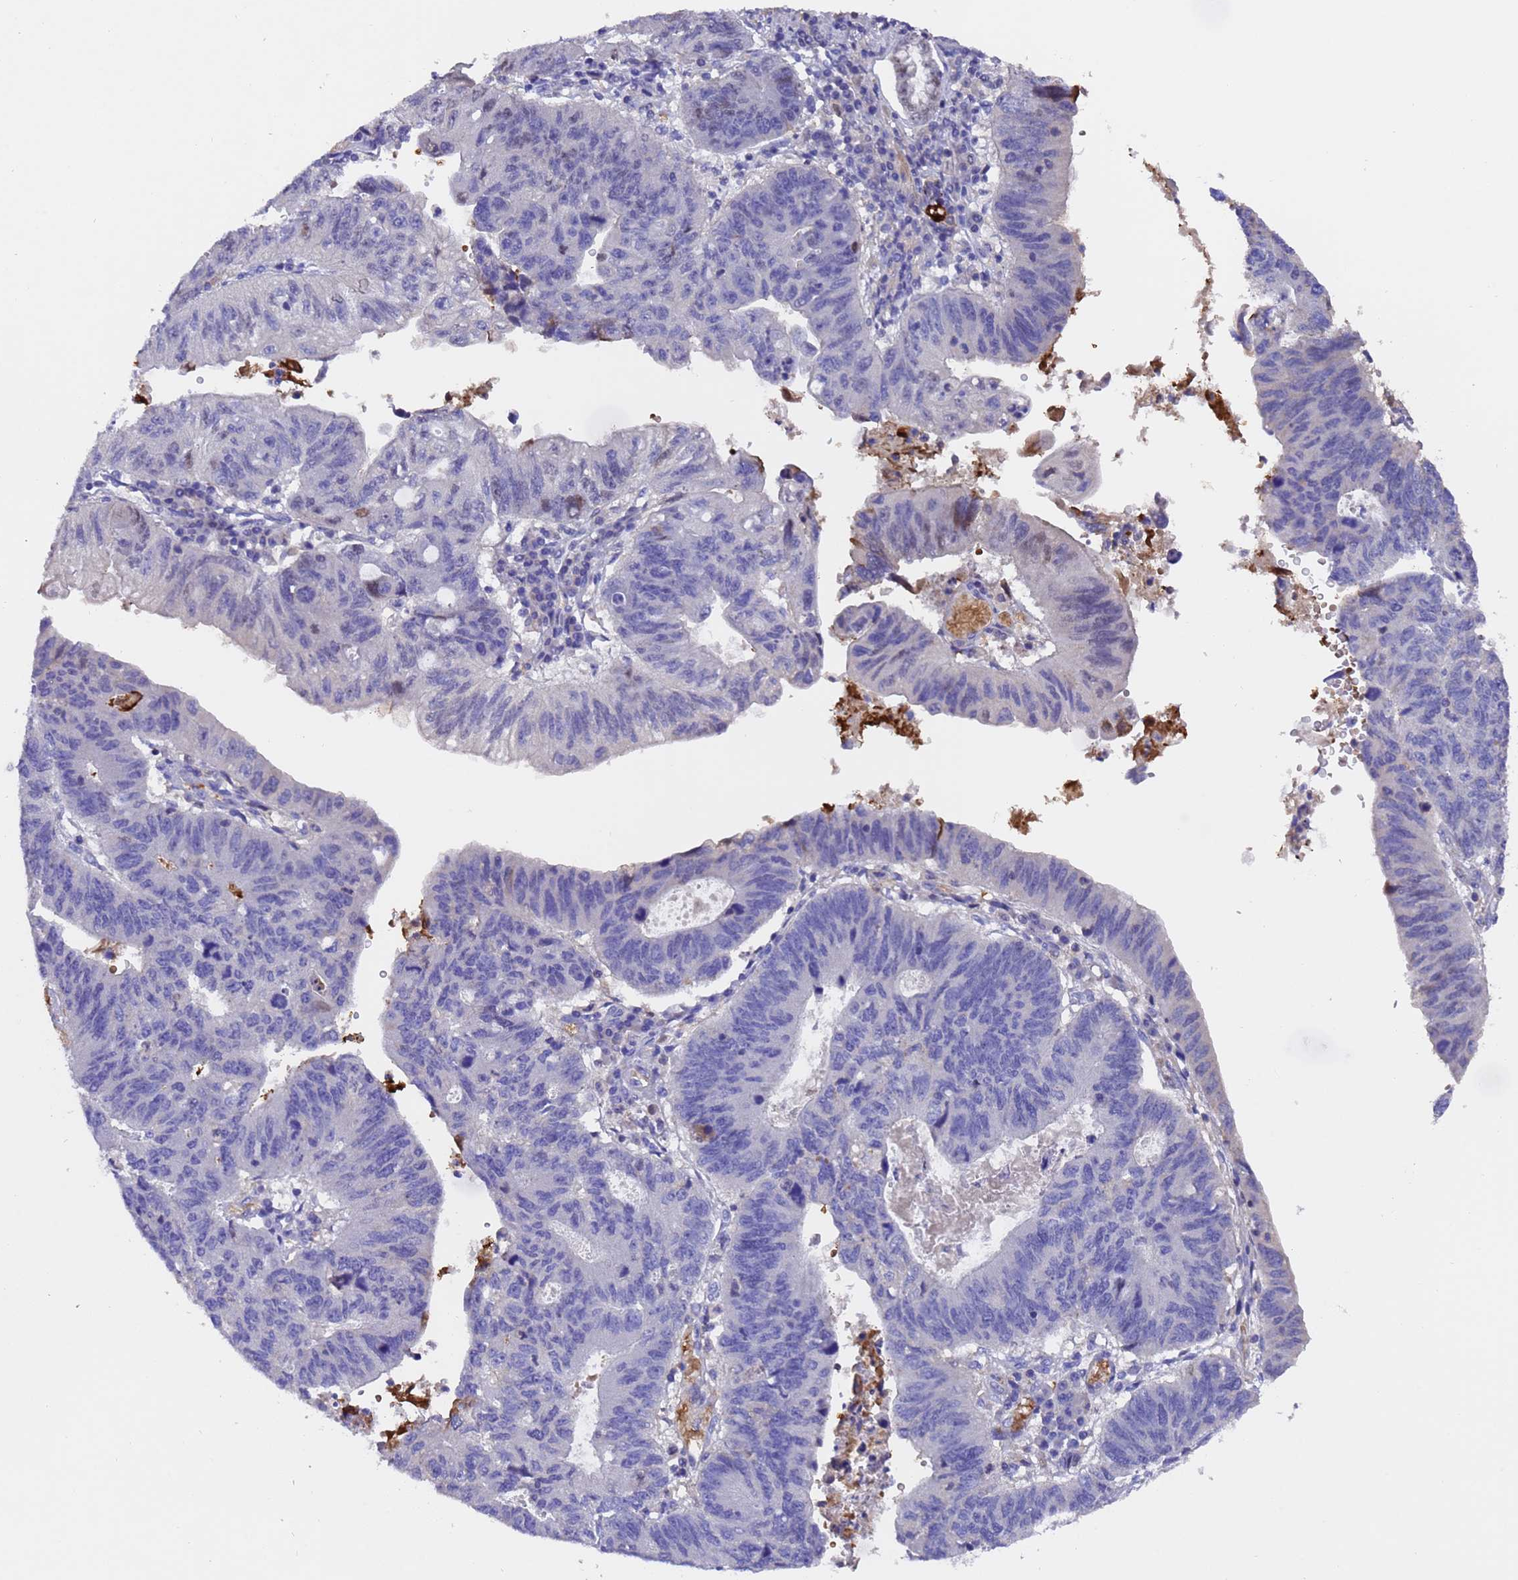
{"staining": {"intensity": "negative", "quantity": "none", "location": "none"}, "tissue": "stomach cancer", "cell_type": "Tumor cells", "image_type": "cancer", "snomed": [{"axis": "morphology", "description": "Adenocarcinoma, NOS"}, {"axis": "topography", "description": "Stomach"}], "caption": "High power microscopy micrograph of an IHC micrograph of stomach cancer (adenocarcinoma), revealing no significant positivity in tumor cells. (DAB (3,3'-diaminobenzidine) immunohistochemistry with hematoxylin counter stain).", "gene": "ELP6", "patient": {"sex": "male", "age": 59}}